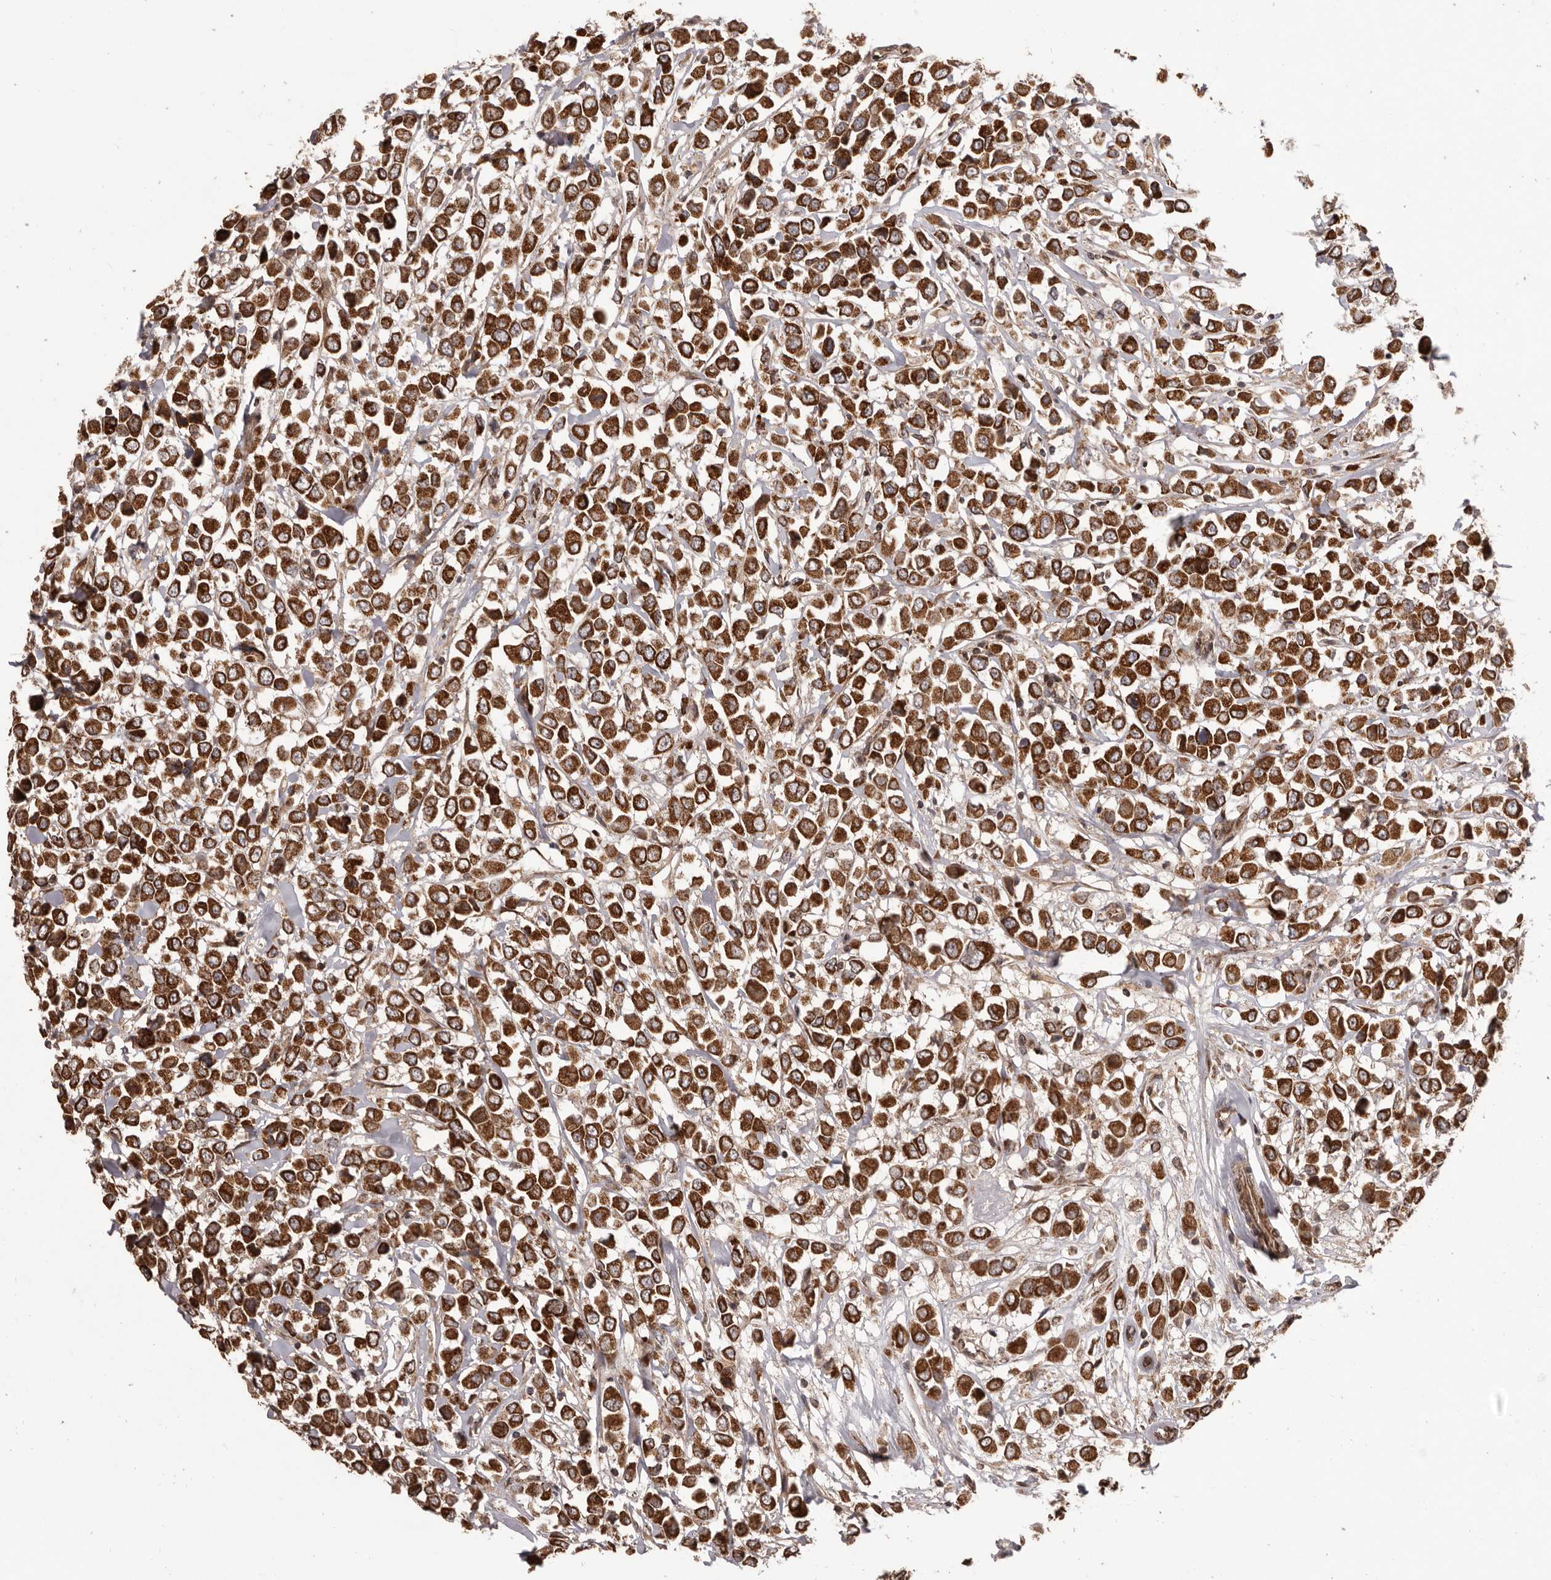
{"staining": {"intensity": "strong", "quantity": ">75%", "location": "cytoplasmic/membranous"}, "tissue": "breast cancer", "cell_type": "Tumor cells", "image_type": "cancer", "snomed": [{"axis": "morphology", "description": "Duct carcinoma"}, {"axis": "topography", "description": "Breast"}], "caption": "Immunohistochemical staining of invasive ductal carcinoma (breast) demonstrates high levels of strong cytoplasmic/membranous expression in approximately >75% of tumor cells.", "gene": "CHRM2", "patient": {"sex": "female", "age": 61}}